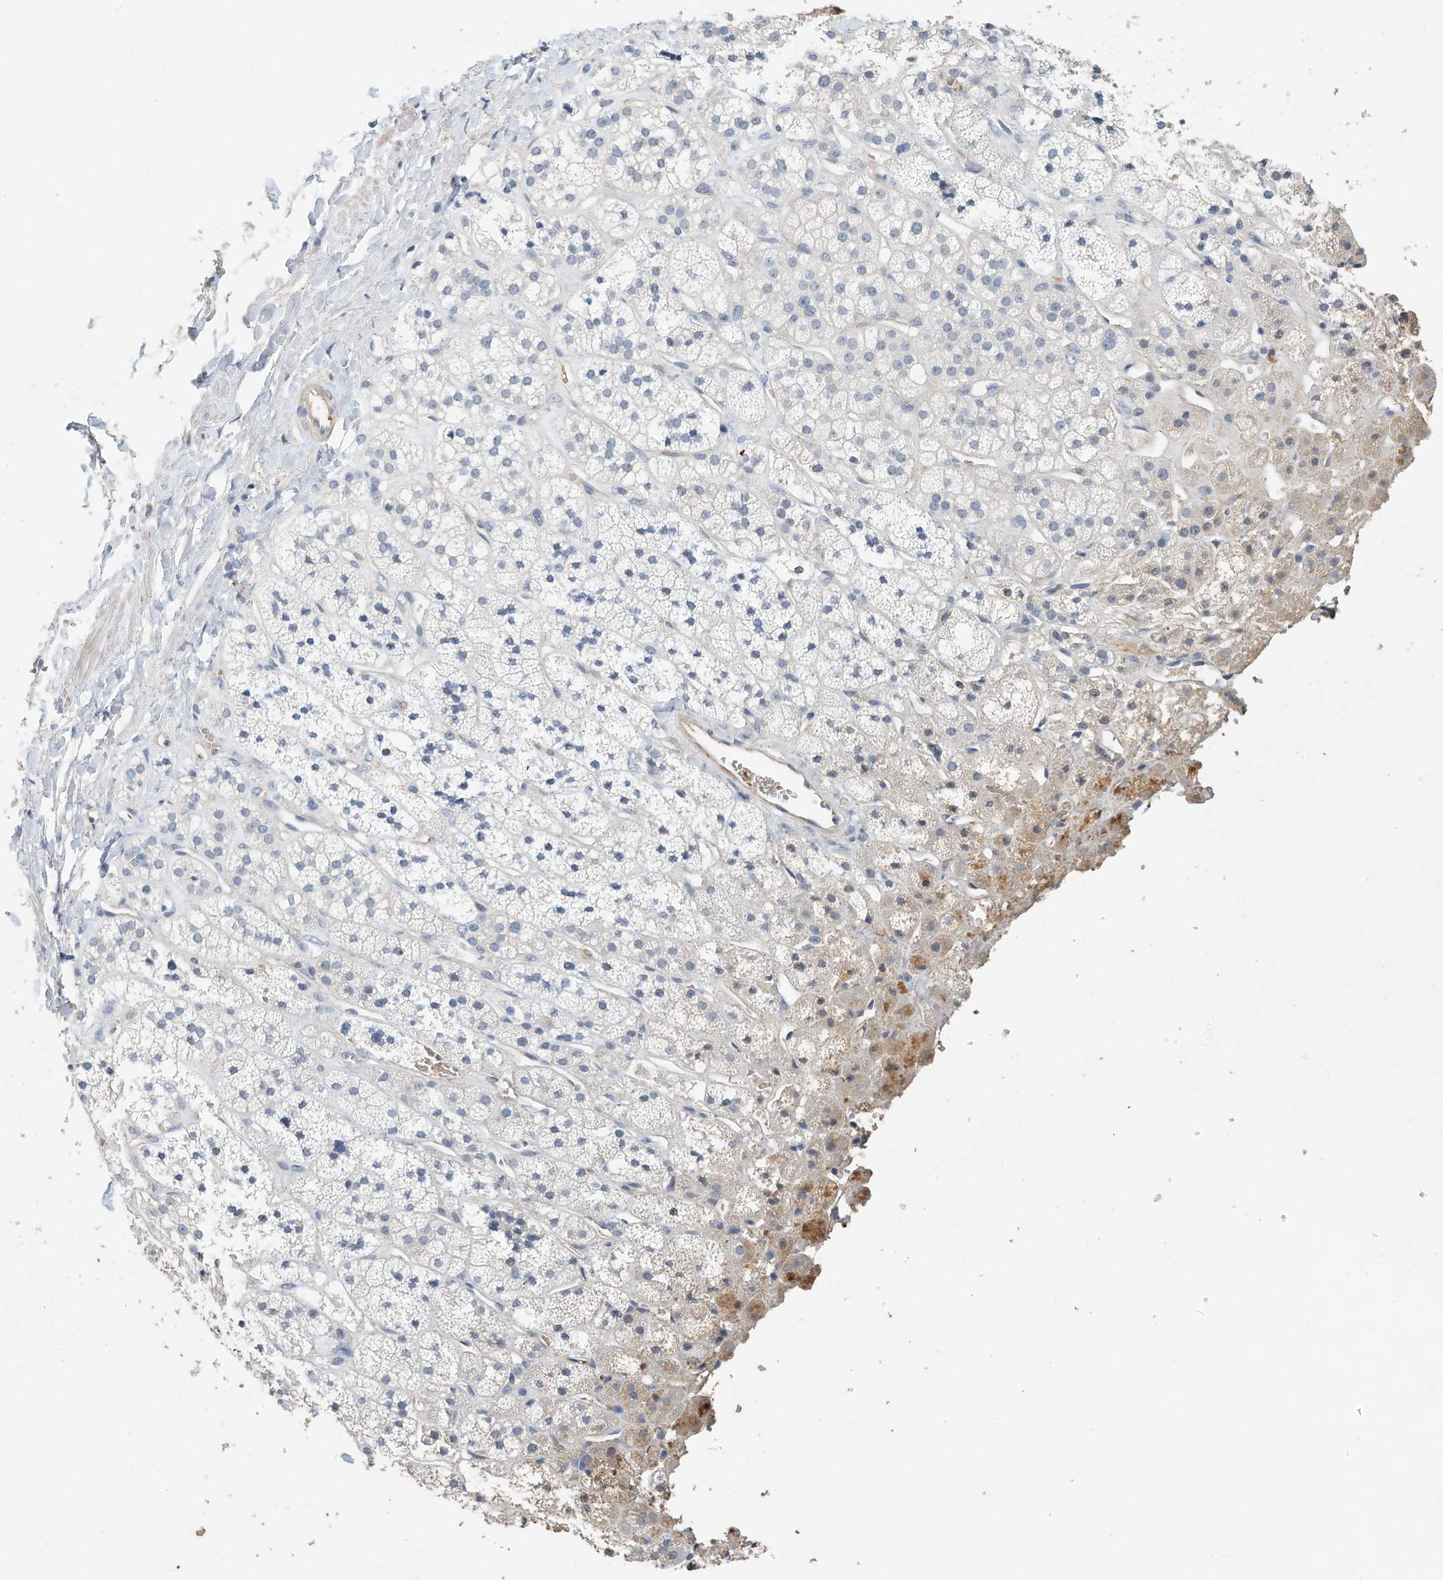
{"staining": {"intensity": "negative", "quantity": "none", "location": "none"}, "tissue": "adrenal gland", "cell_type": "Glandular cells", "image_type": "normal", "snomed": [{"axis": "morphology", "description": "Normal tissue, NOS"}, {"axis": "topography", "description": "Adrenal gland"}], "caption": "Immunohistochemistry (IHC) histopathology image of benign human adrenal gland stained for a protein (brown), which demonstrates no staining in glandular cells. (DAB immunohistochemistry (IHC) visualized using brightfield microscopy, high magnification).", "gene": "RCAN3", "patient": {"sex": "male", "age": 56}}